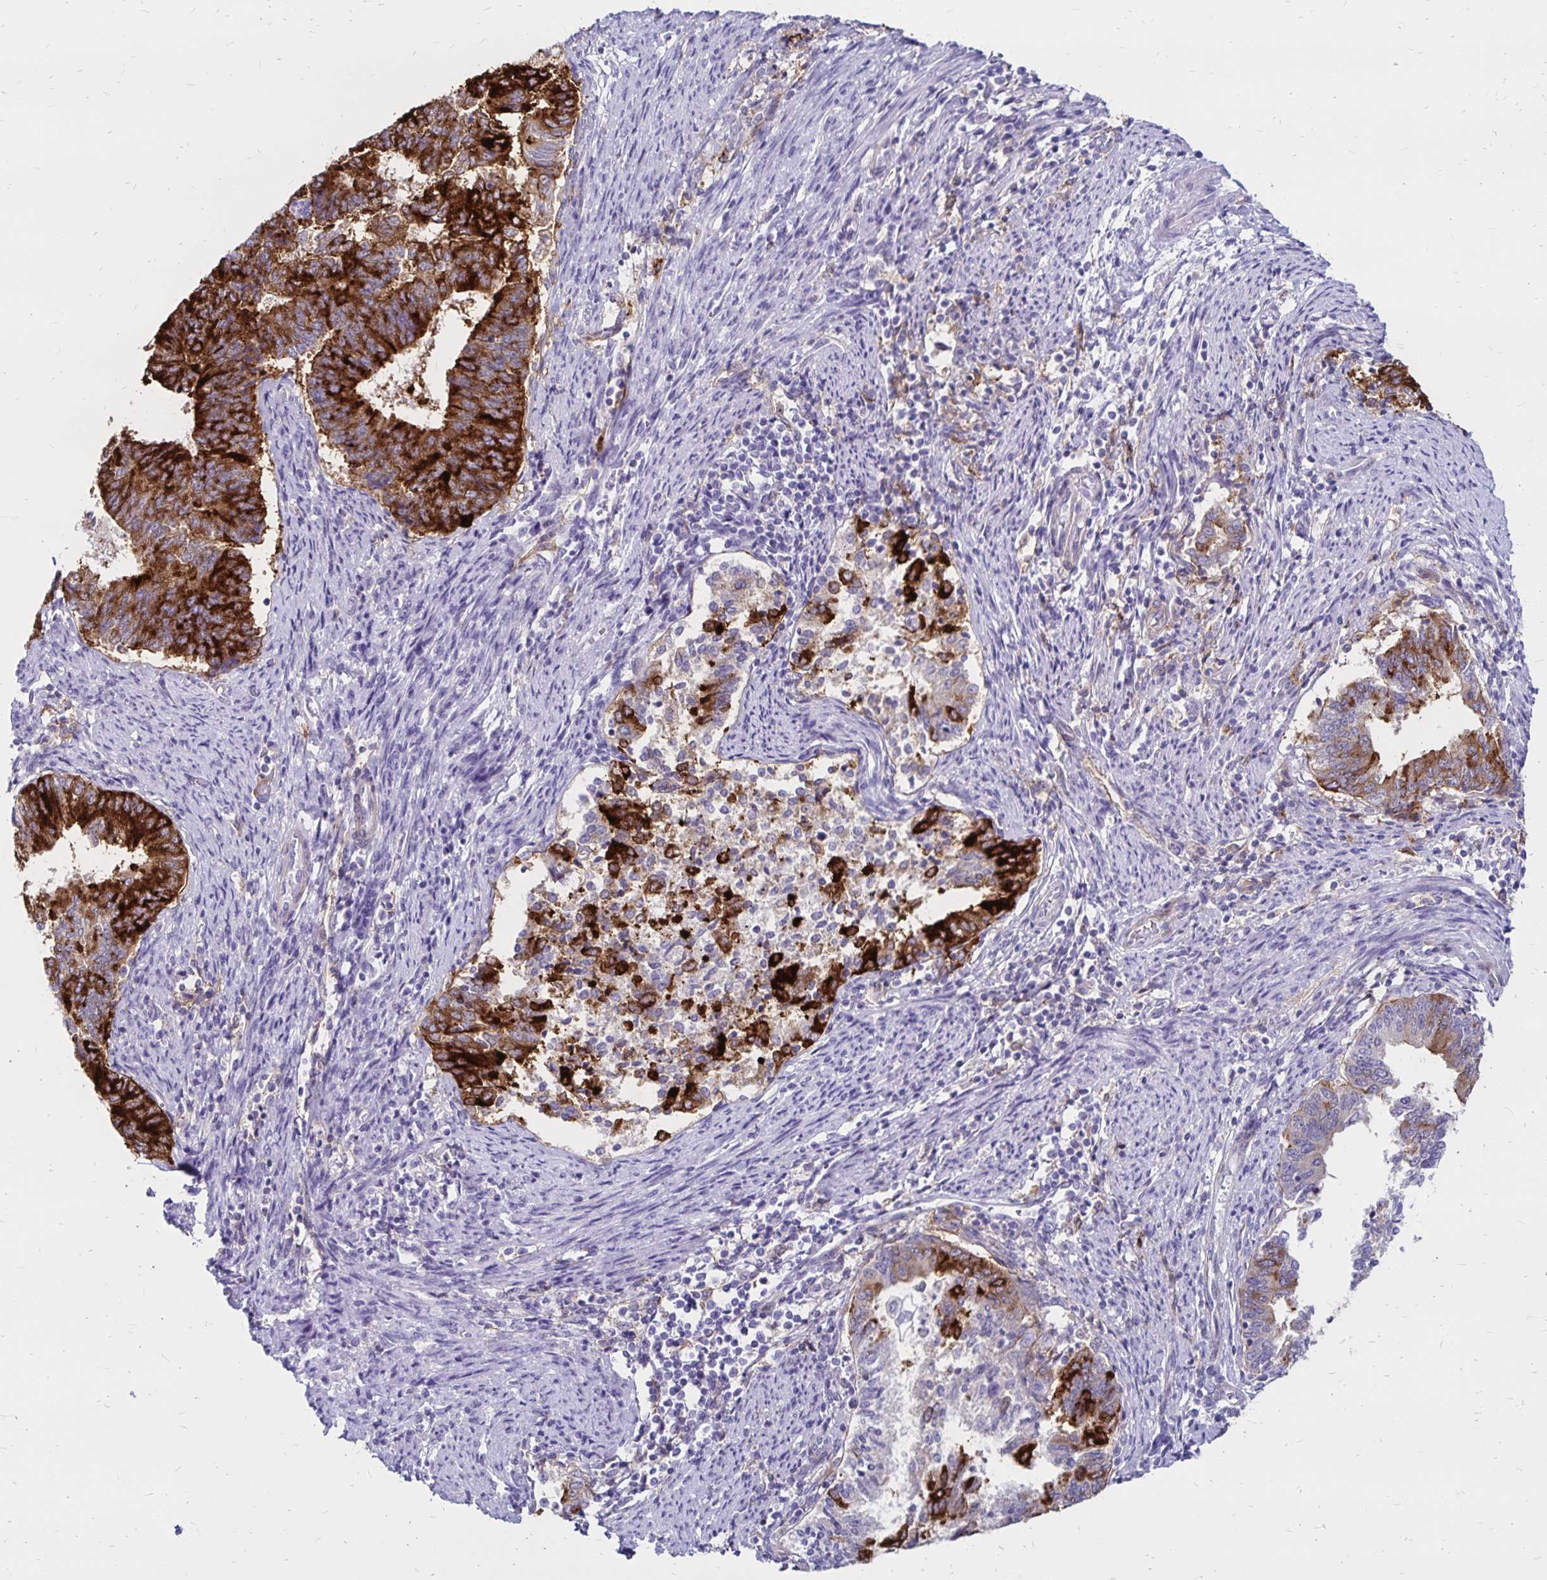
{"staining": {"intensity": "strong", "quantity": "25%-75%", "location": "cytoplasmic/membranous"}, "tissue": "endometrial cancer", "cell_type": "Tumor cells", "image_type": "cancer", "snomed": [{"axis": "morphology", "description": "Adenocarcinoma, NOS"}, {"axis": "topography", "description": "Endometrium"}], "caption": "This photomicrograph exhibits immunohistochemistry (IHC) staining of human endometrial cancer, with high strong cytoplasmic/membranous expression in approximately 25%-75% of tumor cells.", "gene": "TNS3", "patient": {"sex": "female", "age": 65}}